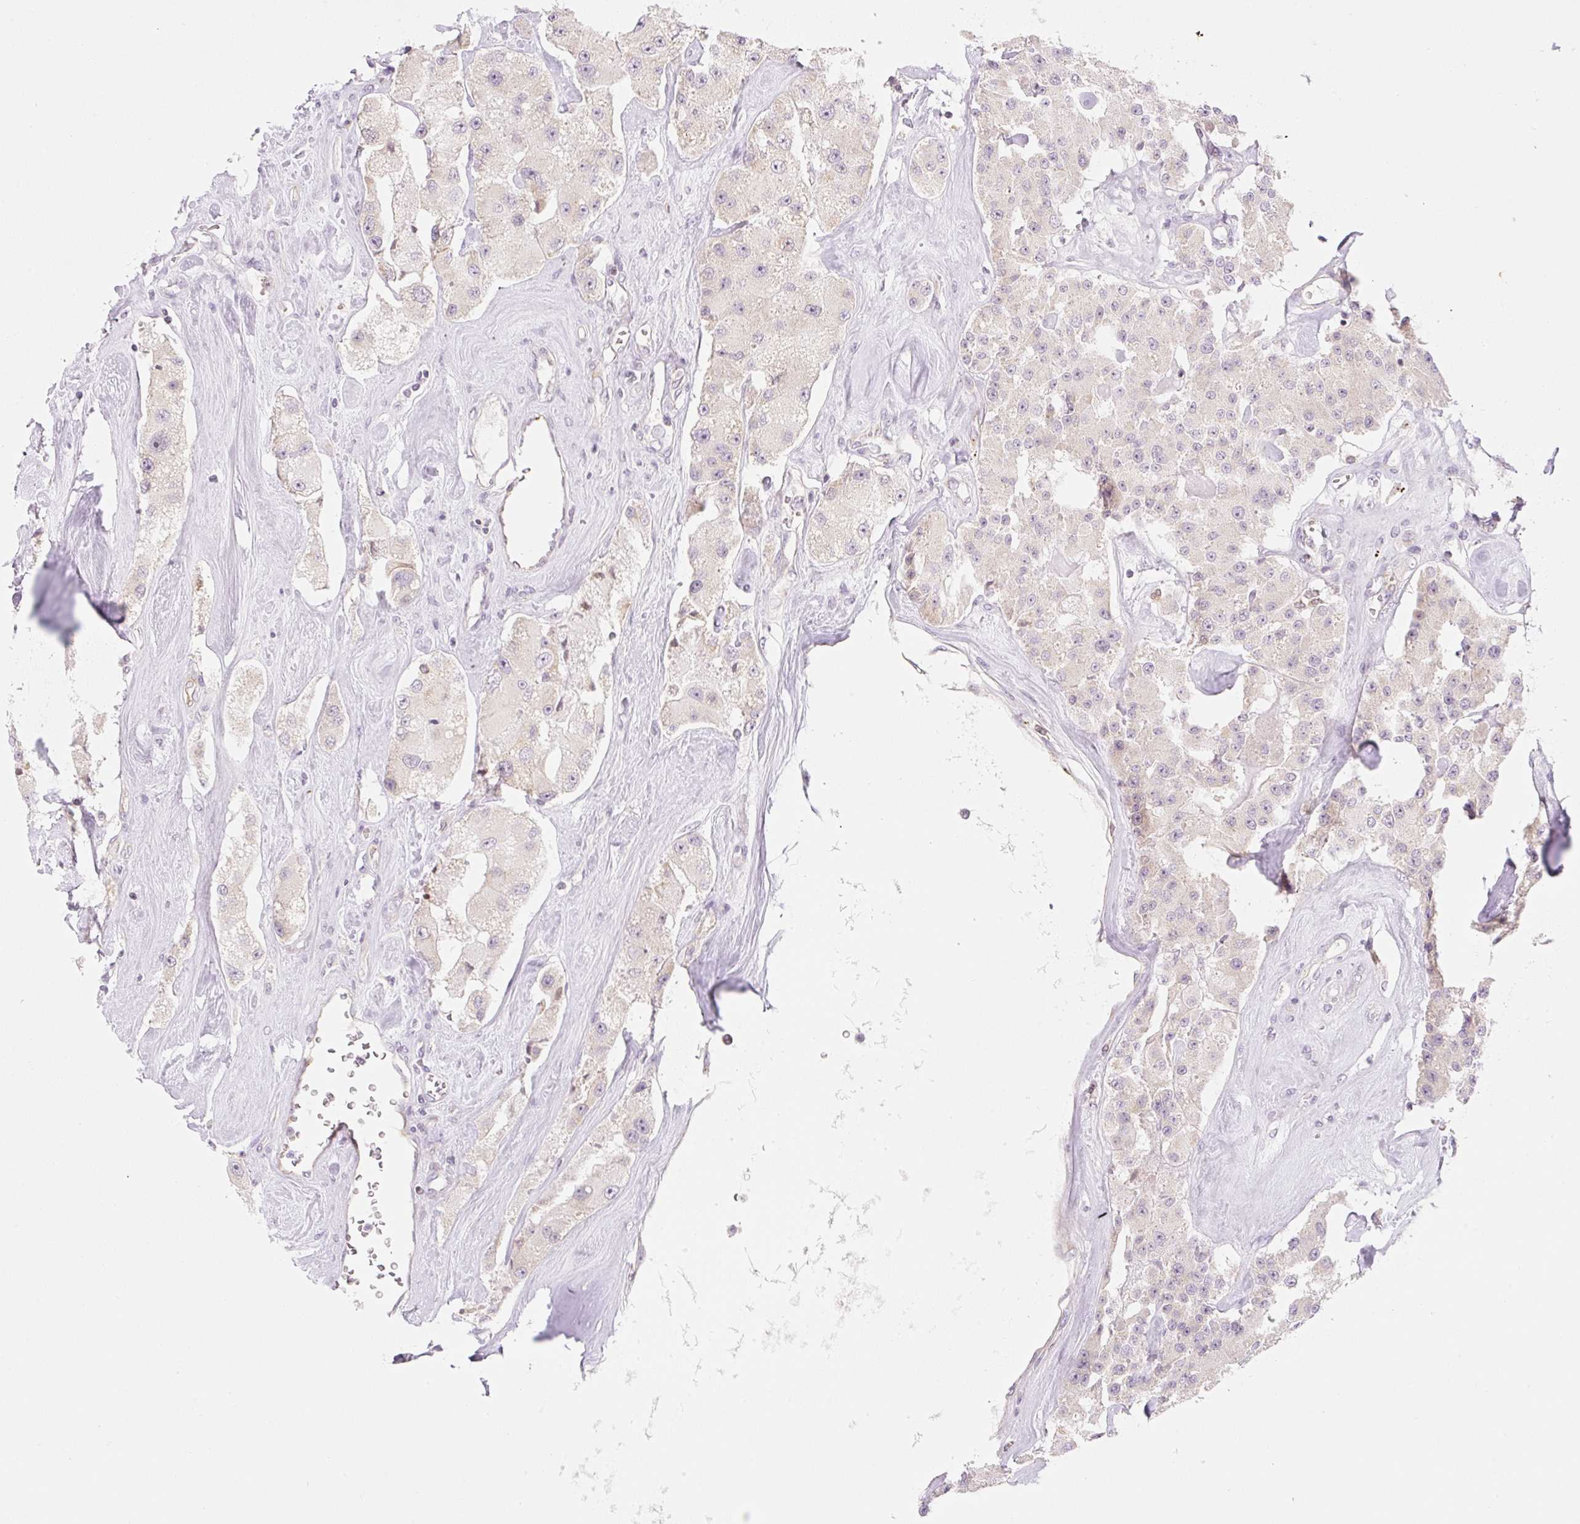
{"staining": {"intensity": "negative", "quantity": "none", "location": "none"}, "tissue": "carcinoid", "cell_type": "Tumor cells", "image_type": "cancer", "snomed": [{"axis": "morphology", "description": "Carcinoid, malignant, NOS"}, {"axis": "topography", "description": "Pancreas"}], "caption": "This is an immunohistochemistry (IHC) micrograph of human carcinoid. There is no positivity in tumor cells.", "gene": "CASKIN1", "patient": {"sex": "male", "age": 41}}